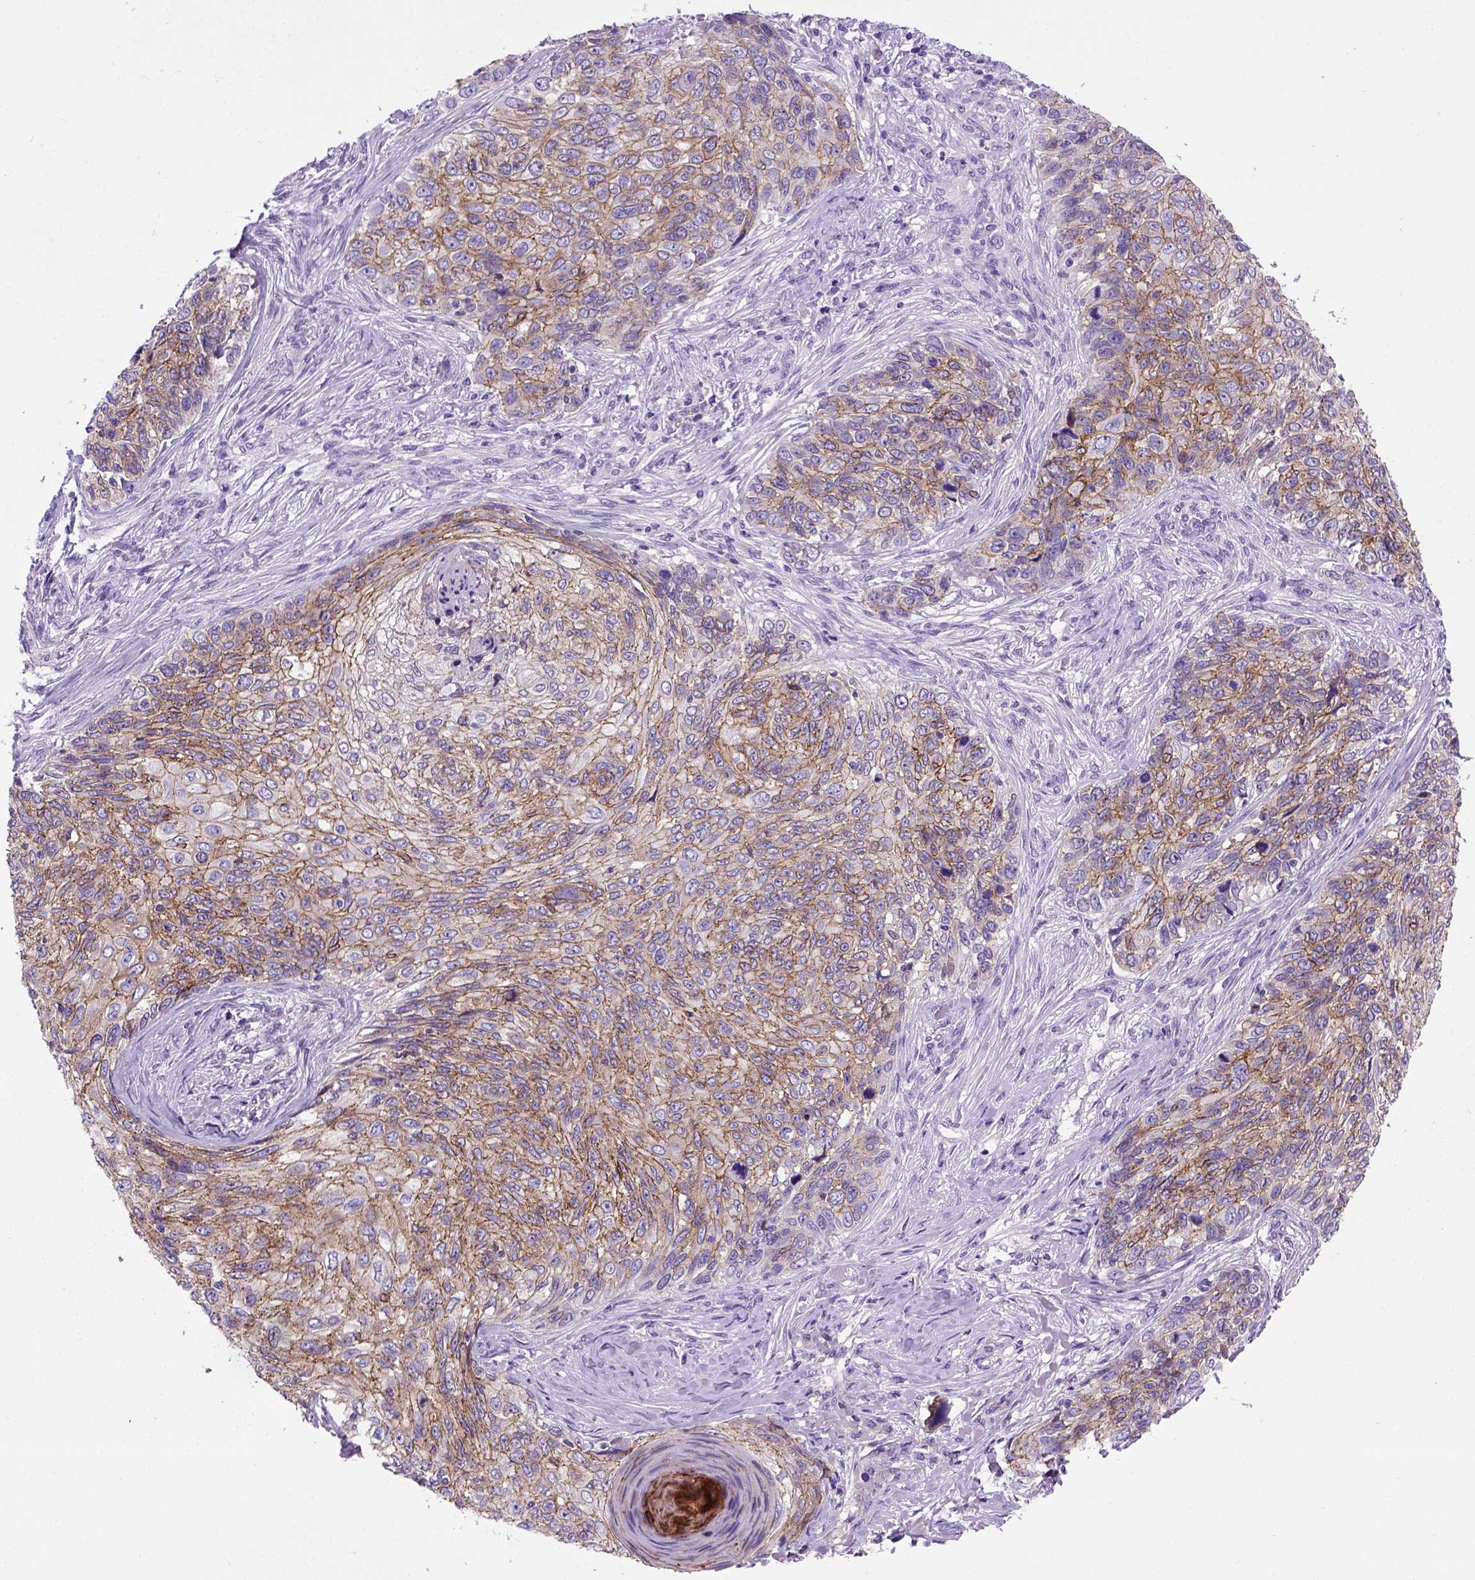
{"staining": {"intensity": "moderate", "quantity": ">75%", "location": "cytoplasmic/membranous"}, "tissue": "skin cancer", "cell_type": "Tumor cells", "image_type": "cancer", "snomed": [{"axis": "morphology", "description": "Squamous cell carcinoma, NOS"}, {"axis": "topography", "description": "Skin"}], "caption": "An image of human skin cancer stained for a protein reveals moderate cytoplasmic/membranous brown staining in tumor cells.", "gene": "CDH1", "patient": {"sex": "male", "age": 92}}